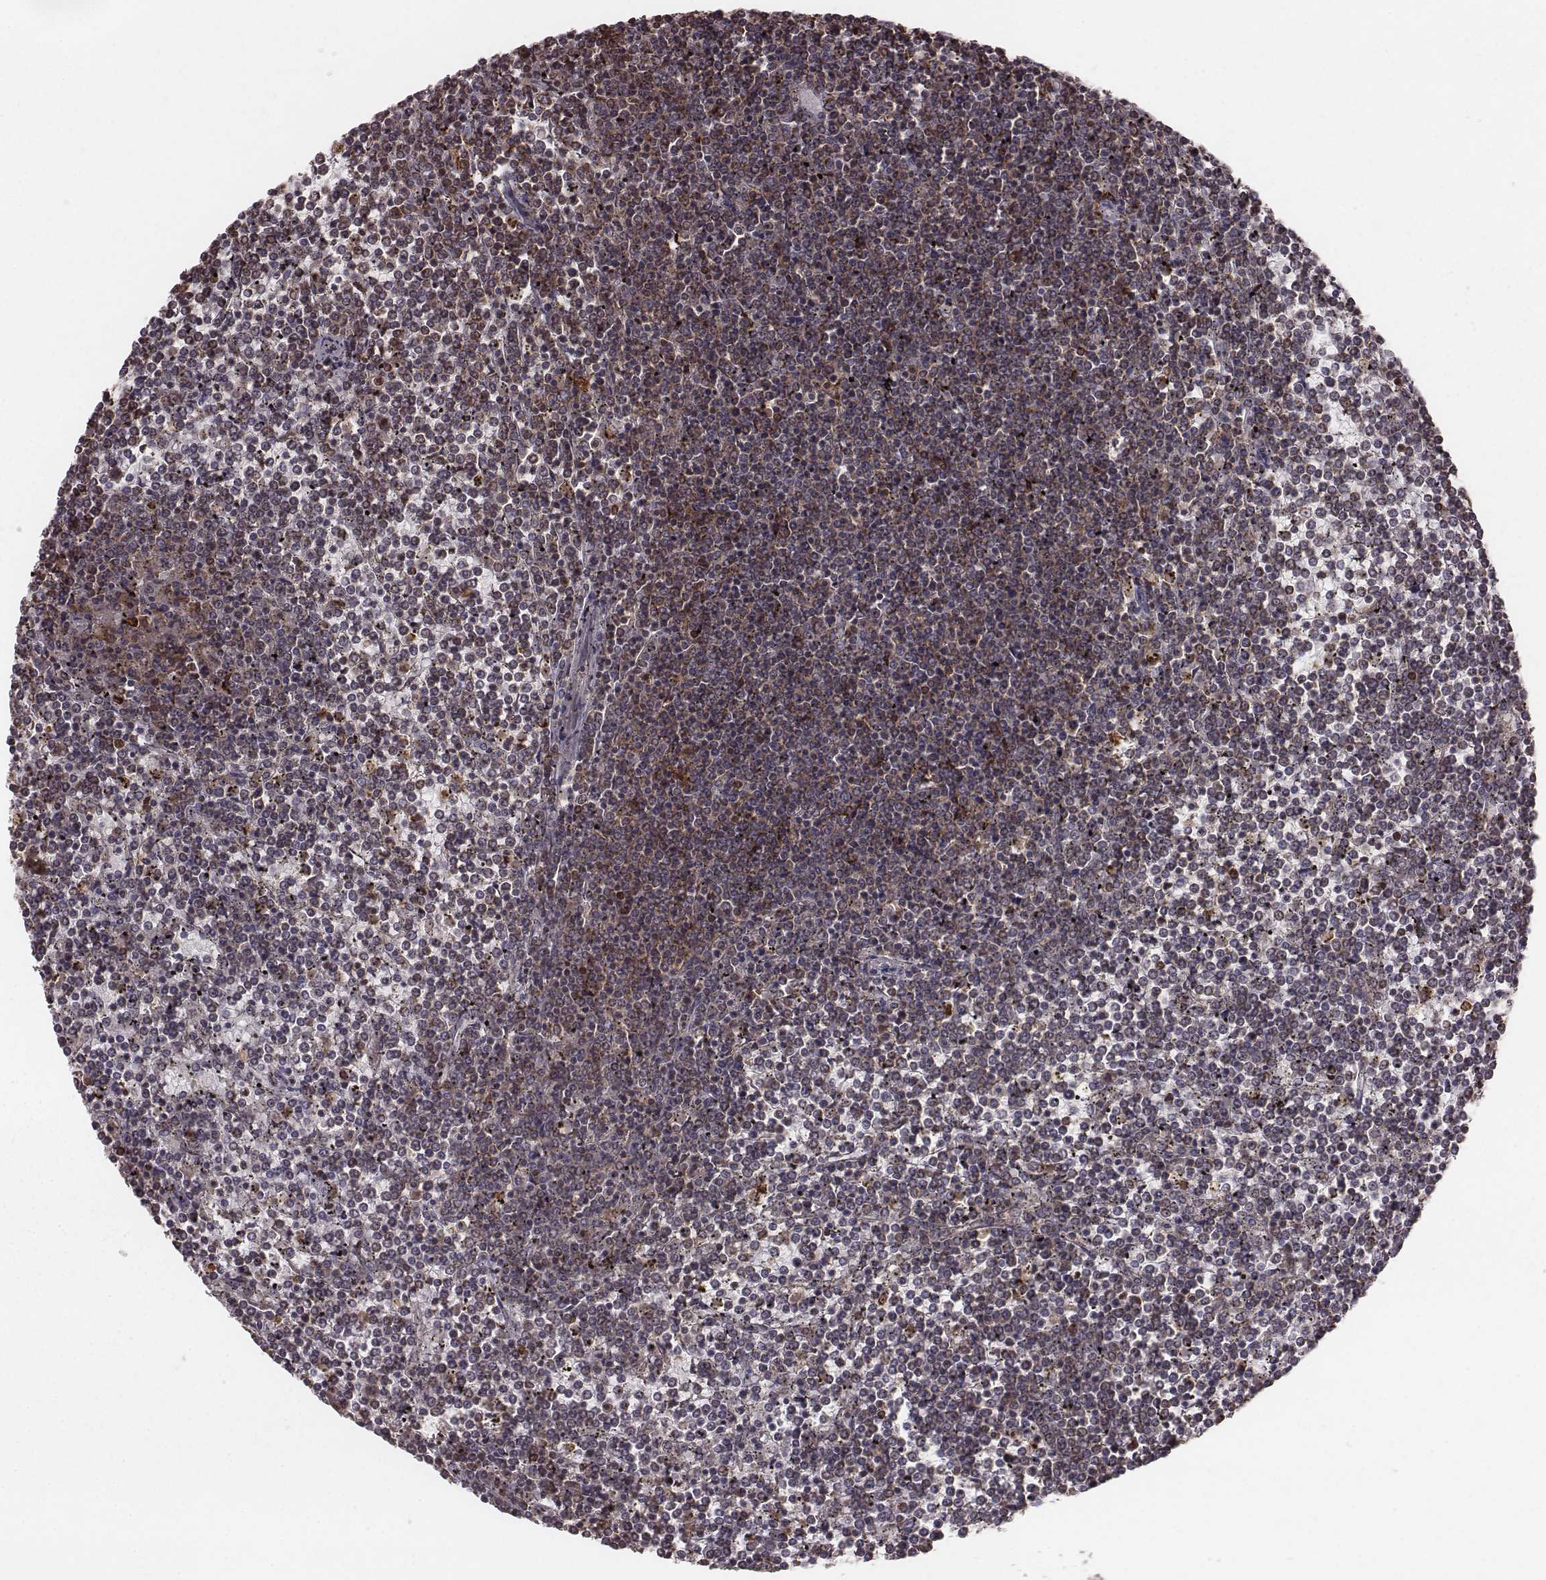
{"staining": {"intensity": "moderate", "quantity": ">75%", "location": "cytoplasmic/membranous"}, "tissue": "lymphoma", "cell_type": "Tumor cells", "image_type": "cancer", "snomed": [{"axis": "morphology", "description": "Malignant lymphoma, non-Hodgkin's type, Low grade"}, {"axis": "topography", "description": "Spleen"}], "caption": "Immunohistochemical staining of lymphoma displays moderate cytoplasmic/membranous protein expression in approximately >75% of tumor cells. (IHC, brightfield microscopy, high magnification).", "gene": "PDCD2L", "patient": {"sex": "female", "age": 19}}